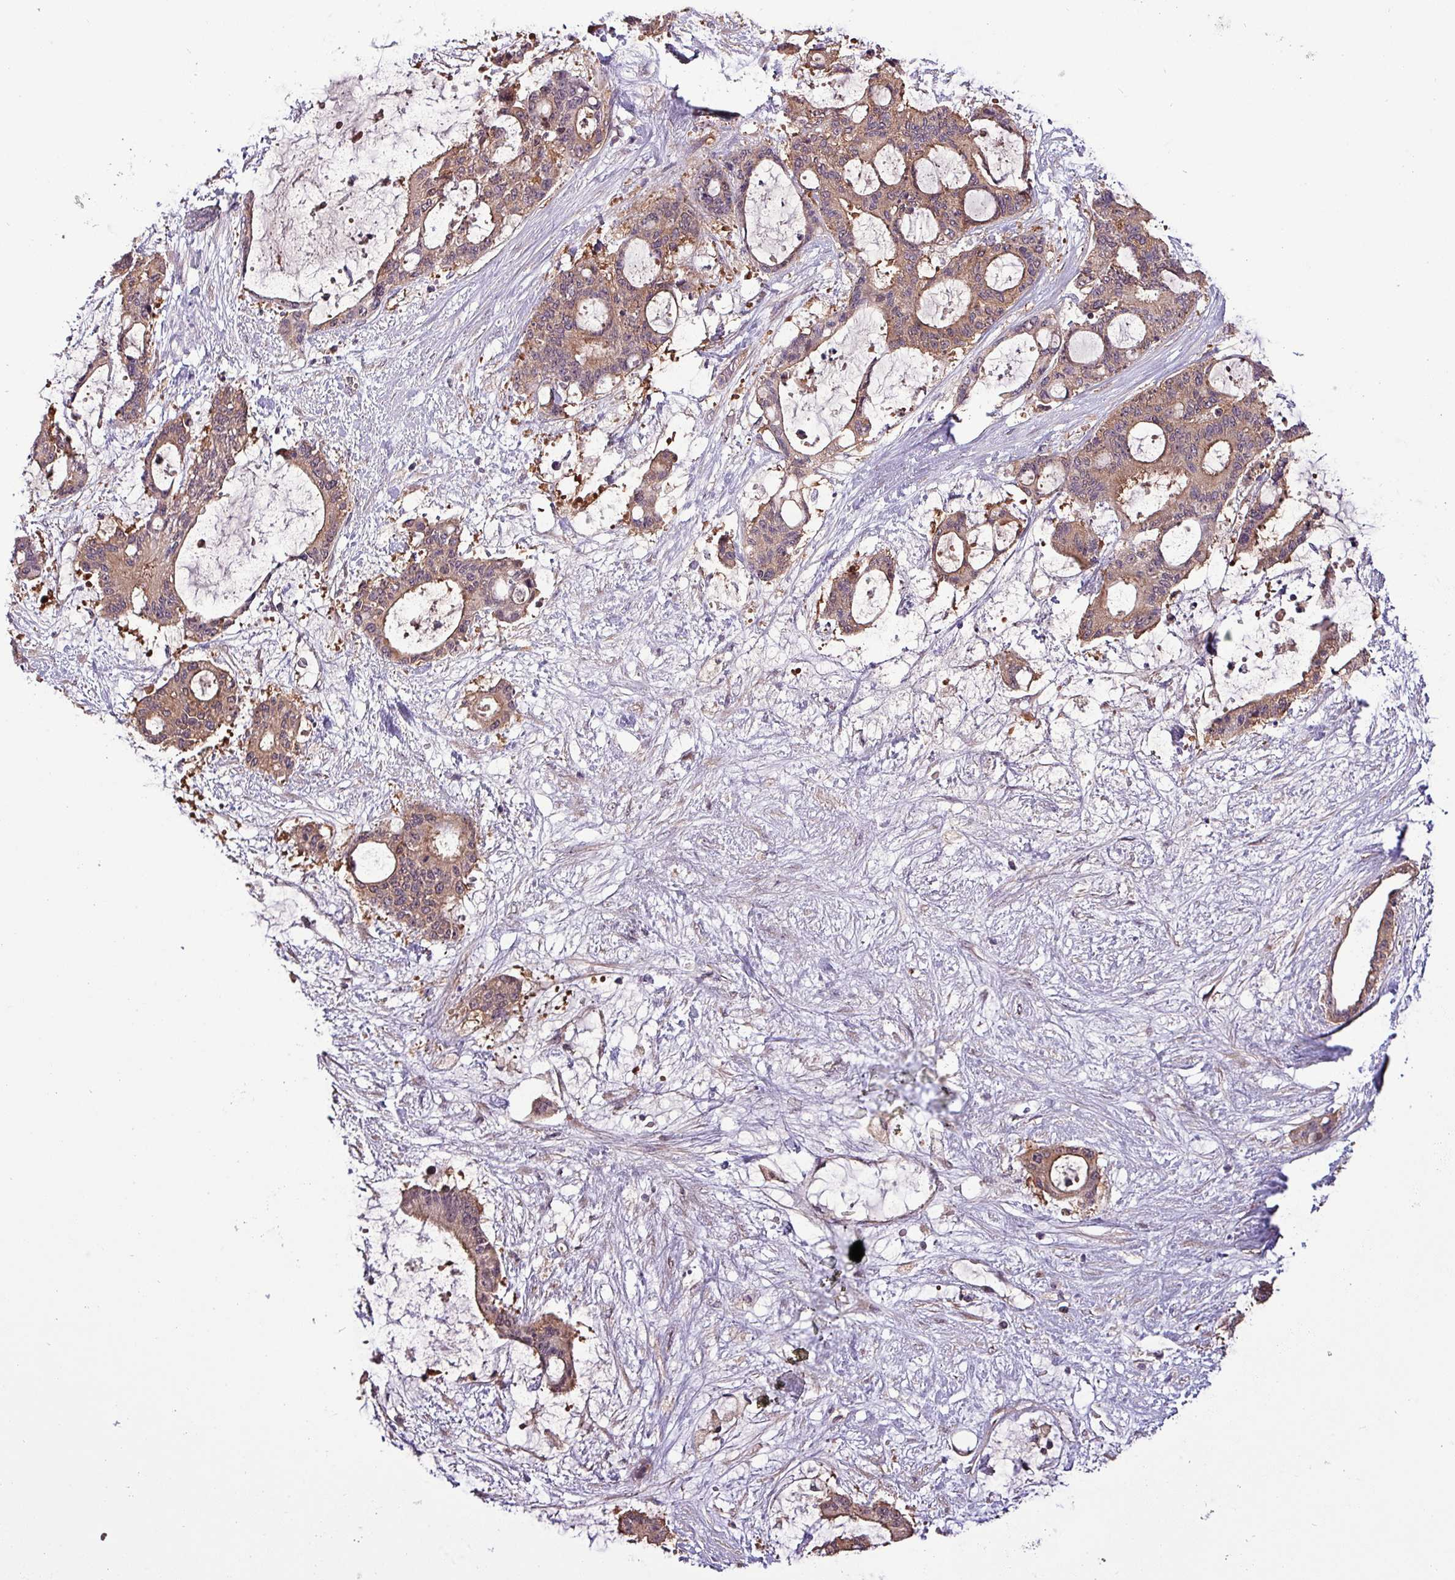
{"staining": {"intensity": "moderate", "quantity": ">75%", "location": "cytoplasmic/membranous"}, "tissue": "liver cancer", "cell_type": "Tumor cells", "image_type": "cancer", "snomed": [{"axis": "morphology", "description": "Normal tissue, NOS"}, {"axis": "morphology", "description": "Cholangiocarcinoma"}, {"axis": "topography", "description": "Liver"}, {"axis": "topography", "description": "Peripheral nerve tissue"}], "caption": "Brown immunohistochemical staining in human liver cholangiocarcinoma exhibits moderate cytoplasmic/membranous expression in about >75% of tumor cells.", "gene": "PAFAH1B2", "patient": {"sex": "female", "age": 73}}